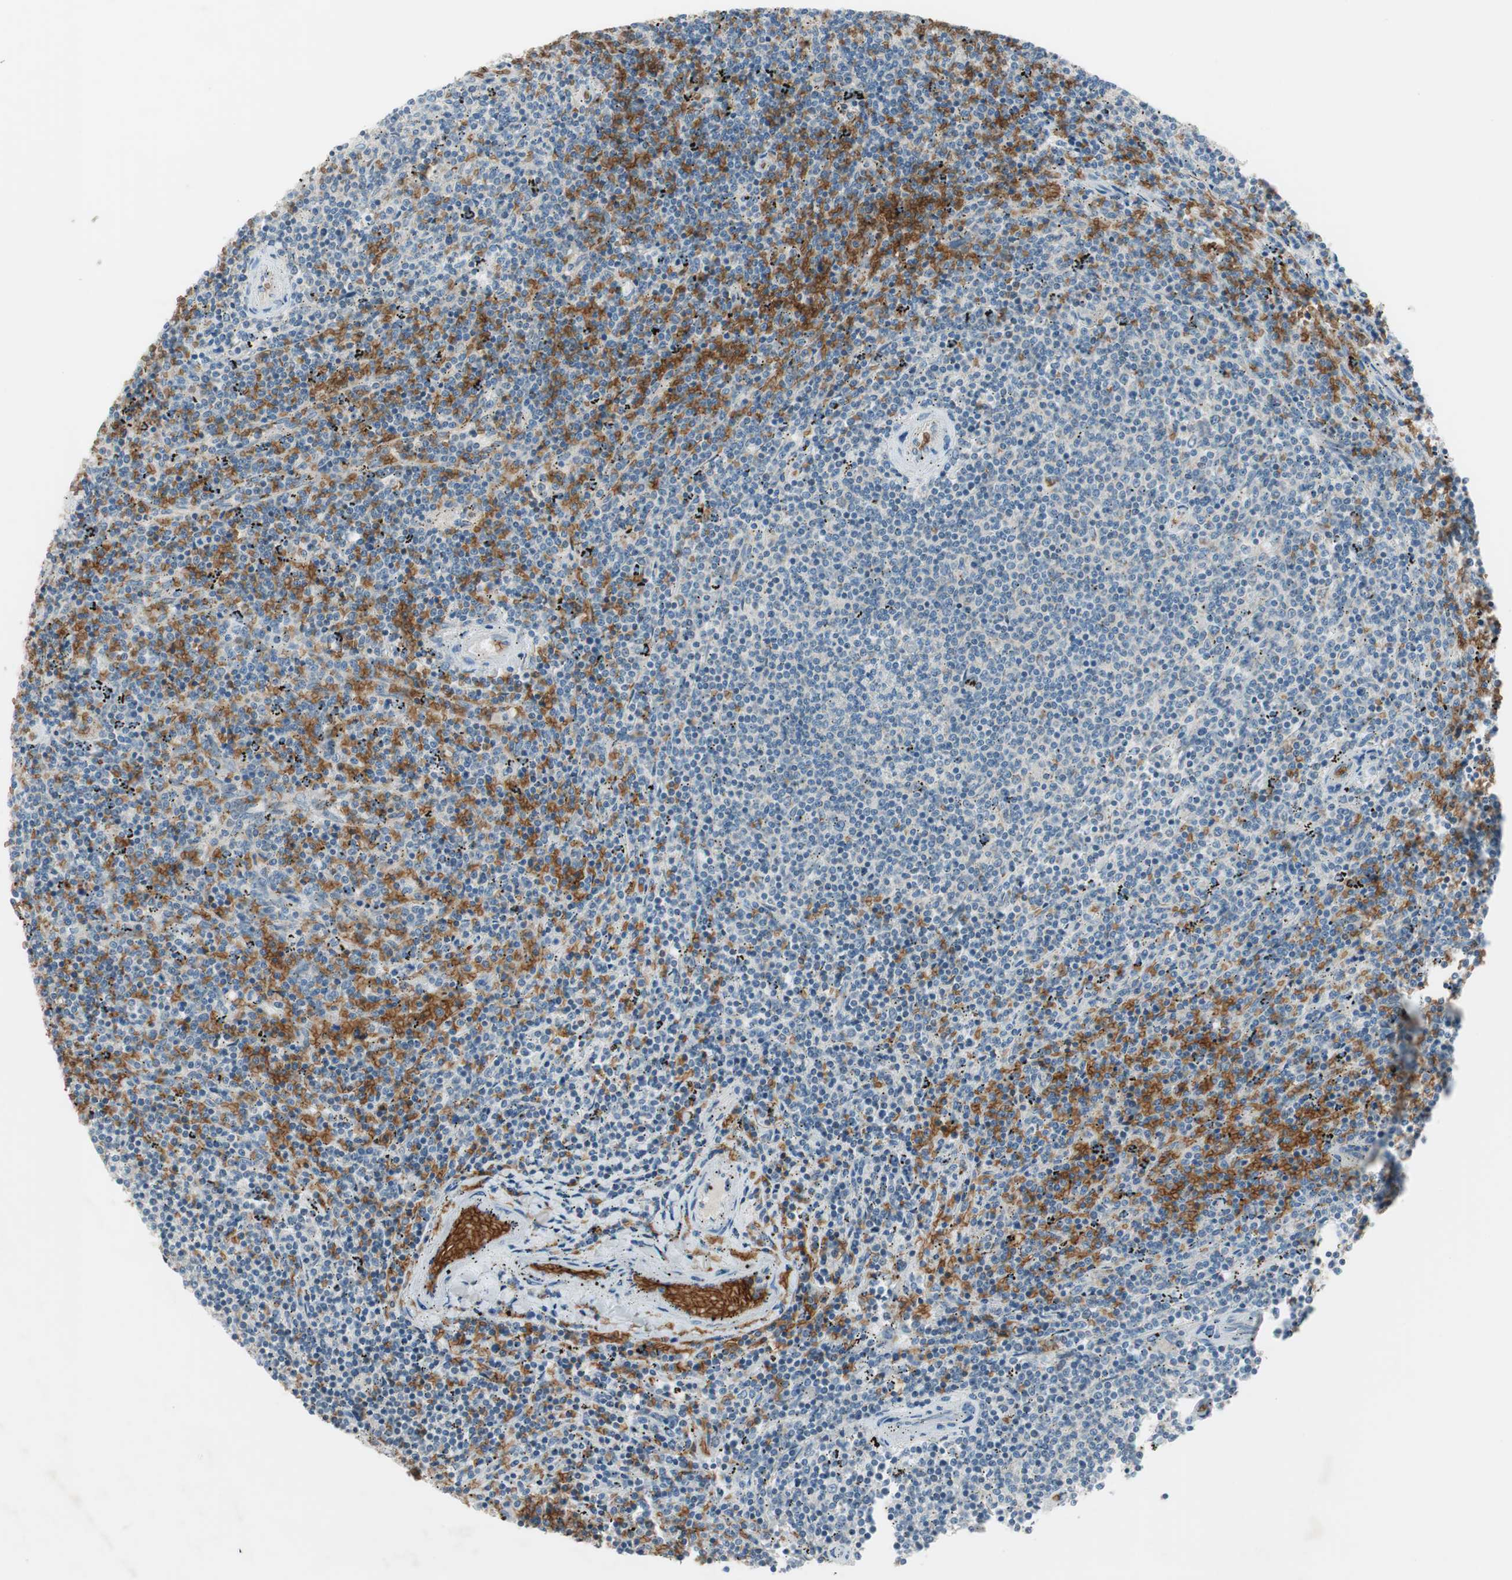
{"staining": {"intensity": "negative", "quantity": "none", "location": "none"}, "tissue": "lymphoma", "cell_type": "Tumor cells", "image_type": "cancer", "snomed": [{"axis": "morphology", "description": "Malignant lymphoma, non-Hodgkin's type, Low grade"}, {"axis": "topography", "description": "Spleen"}], "caption": "This micrograph is of lymphoma stained with immunohistochemistry (IHC) to label a protein in brown with the nuclei are counter-stained blue. There is no expression in tumor cells.", "gene": "GYPC", "patient": {"sex": "female", "age": 50}}